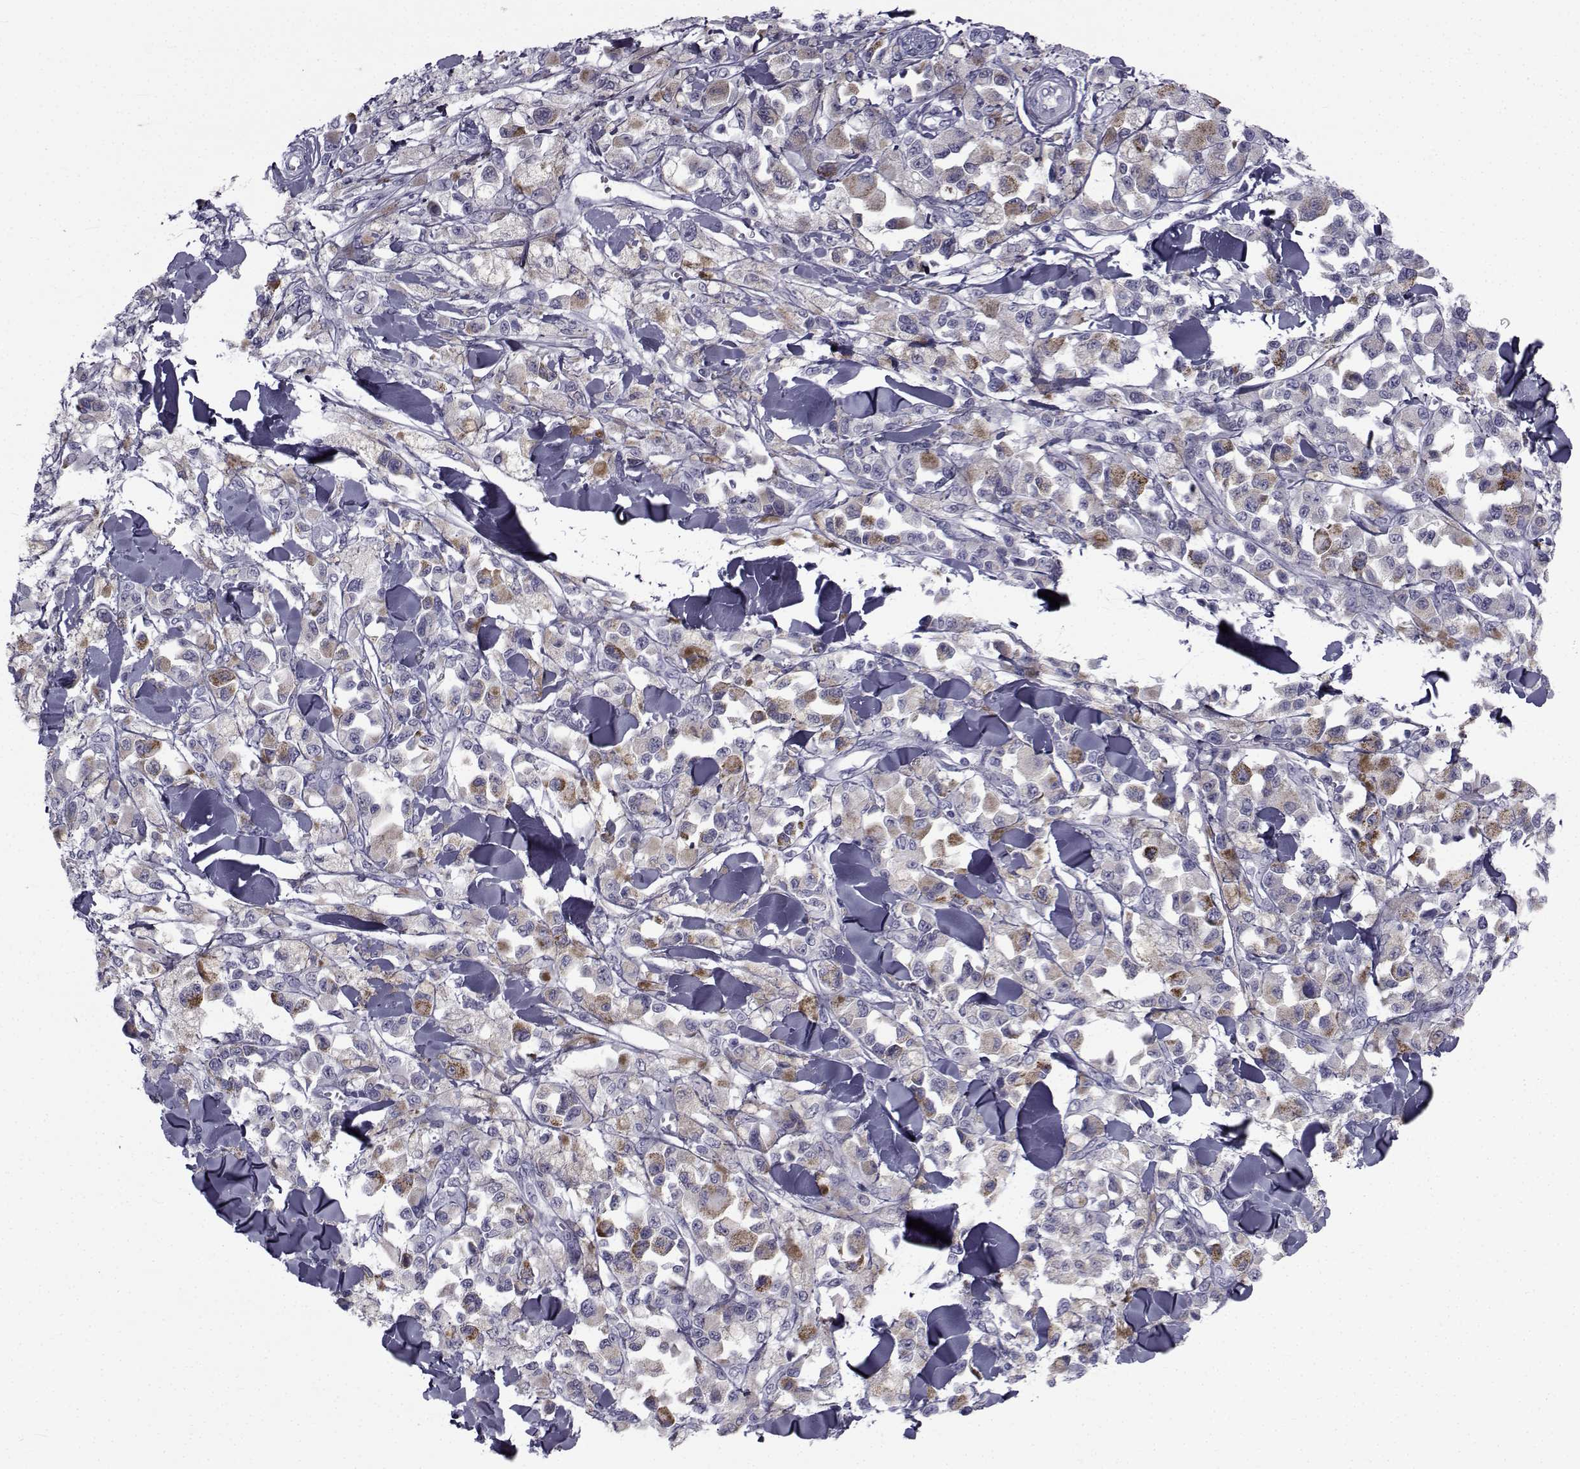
{"staining": {"intensity": "negative", "quantity": "none", "location": "none"}, "tissue": "melanoma", "cell_type": "Tumor cells", "image_type": "cancer", "snomed": [{"axis": "morphology", "description": "Malignant melanoma, NOS"}, {"axis": "topography", "description": "Skin"}], "caption": "The image exhibits no significant staining in tumor cells of malignant melanoma. Nuclei are stained in blue.", "gene": "FDXR", "patient": {"sex": "female", "age": 58}}